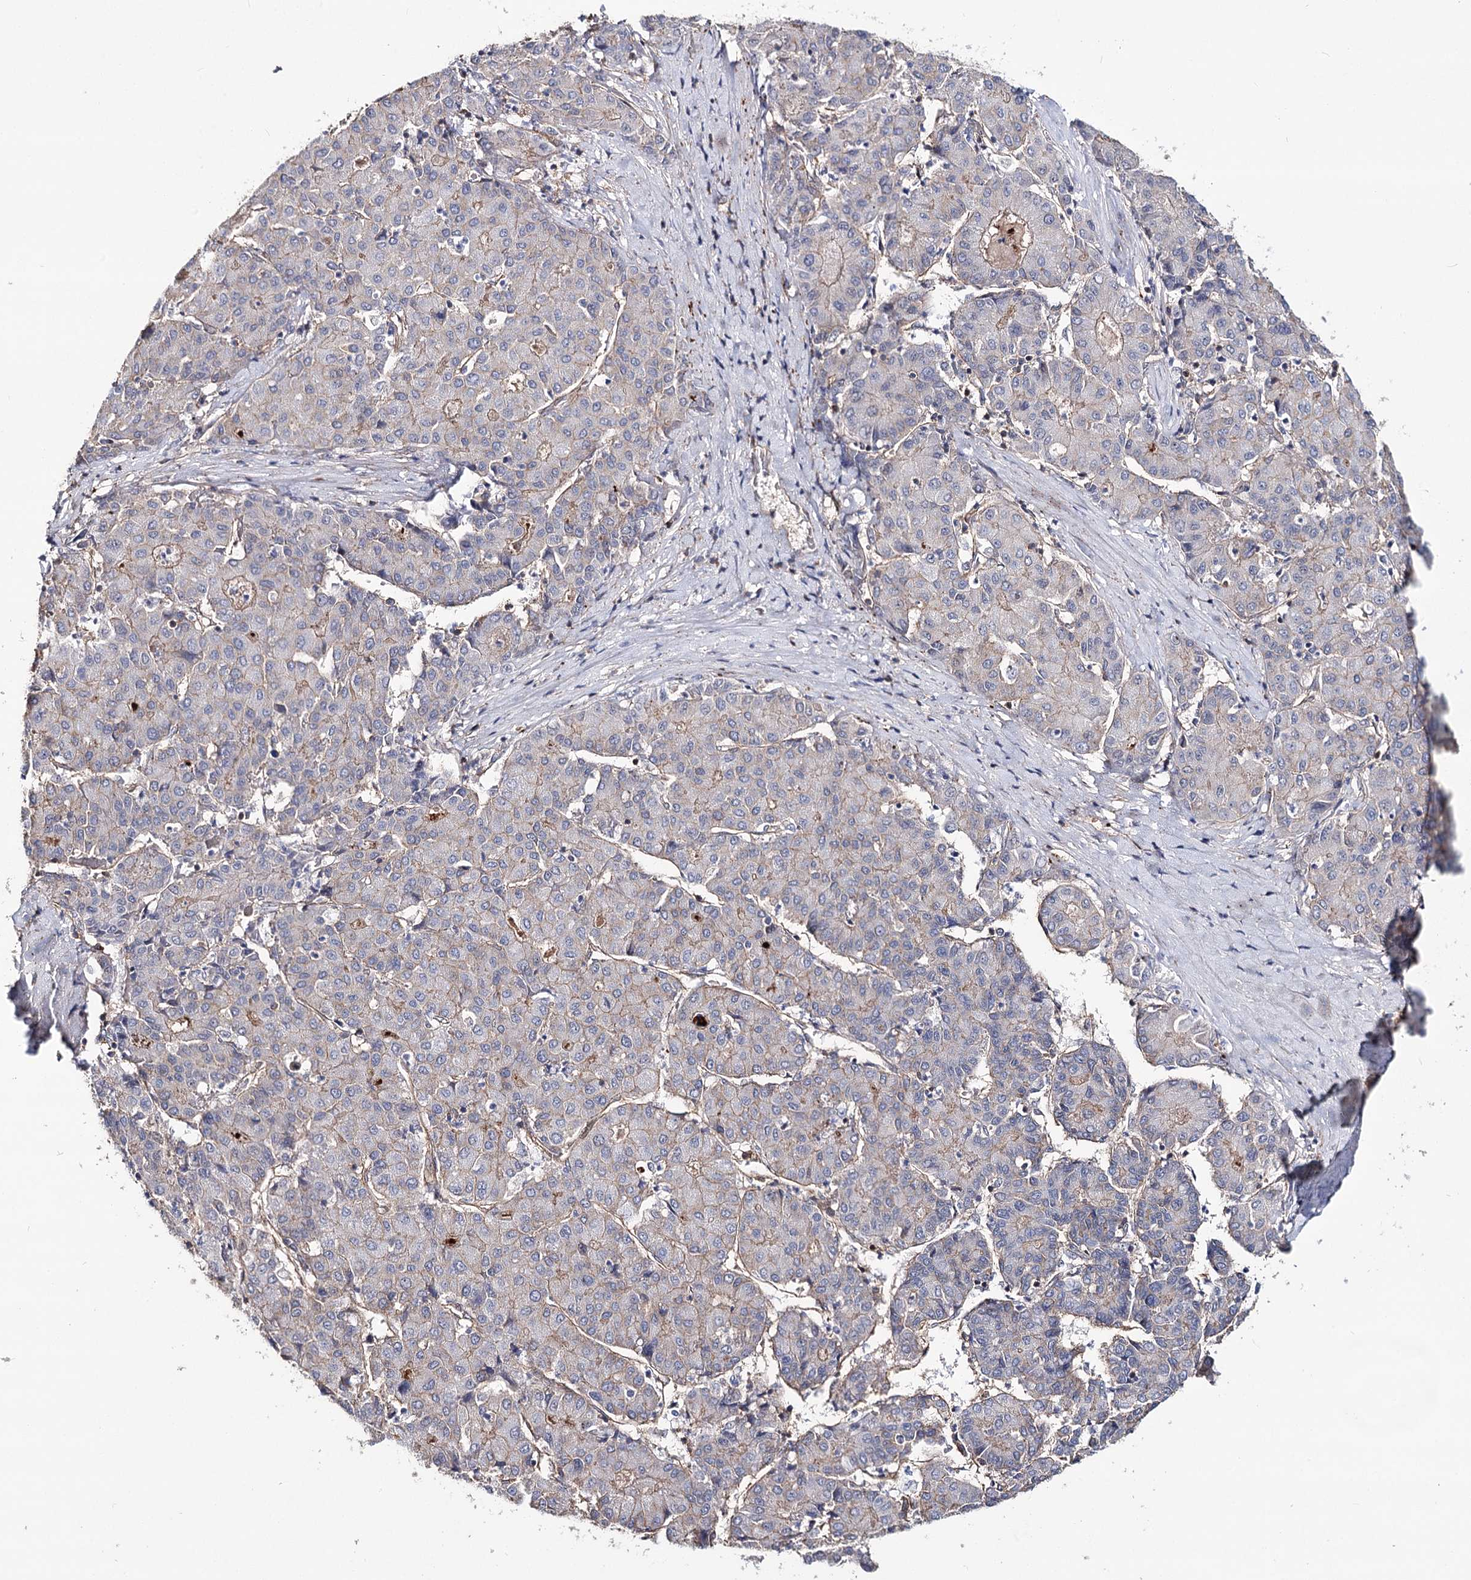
{"staining": {"intensity": "weak", "quantity": "<25%", "location": "cytoplasmic/membranous"}, "tissue": "liver cancer", "cell_type": "Tumor cells", "image_type": "cancer", "snomed": [{"axis": "morphology", "description": "Carcinoma, Hepatocellular, NOS"}, {"axis": "topography", "description": "Liver"}], "caption": "Immunohistochemical staining of hepatocellular carcinoma (liver) displays no significant positivity in tumor cells. (DAB IHC with hematoxylin counter stain).", "gene": "TMEM218", "patient": {"sex": "male", "age": 65}}